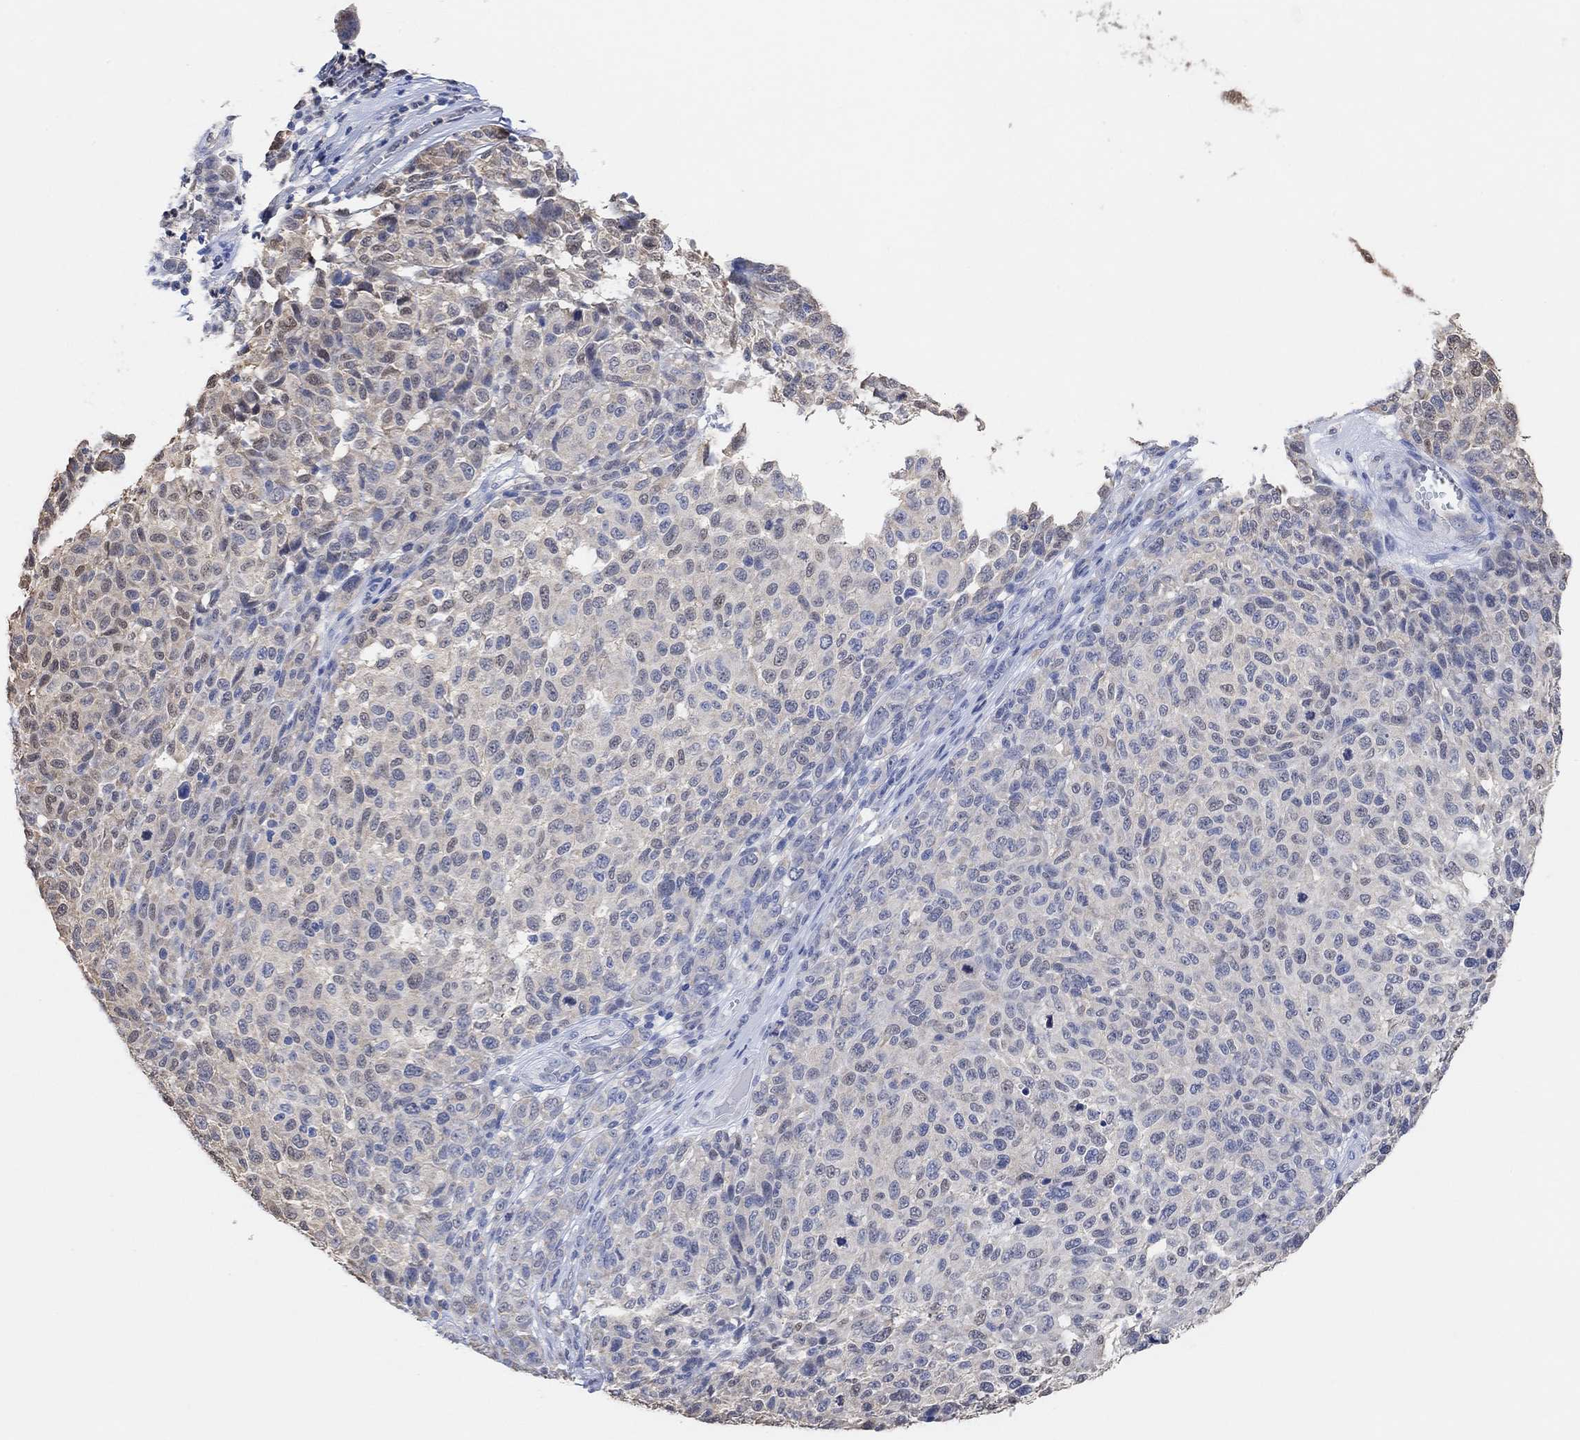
{"staining": {"intensity": "weak", "quantity": "<25%", "location": "cytoplasmic/membranous"}, "tissue": "melanoma", "cell_type": "Tumor cells", "image_type": "cancer", "snomed": [{"axis": "morphology", "description": "Malignant melanoma, NOS"}, {"axis": "topography", "description": "Skin"}], "caption": "A histopathology image of human melanoma is negative for staining in tumor cells.", "gene": "MUC1", "patient": {"sex": "male", "age": 59}}